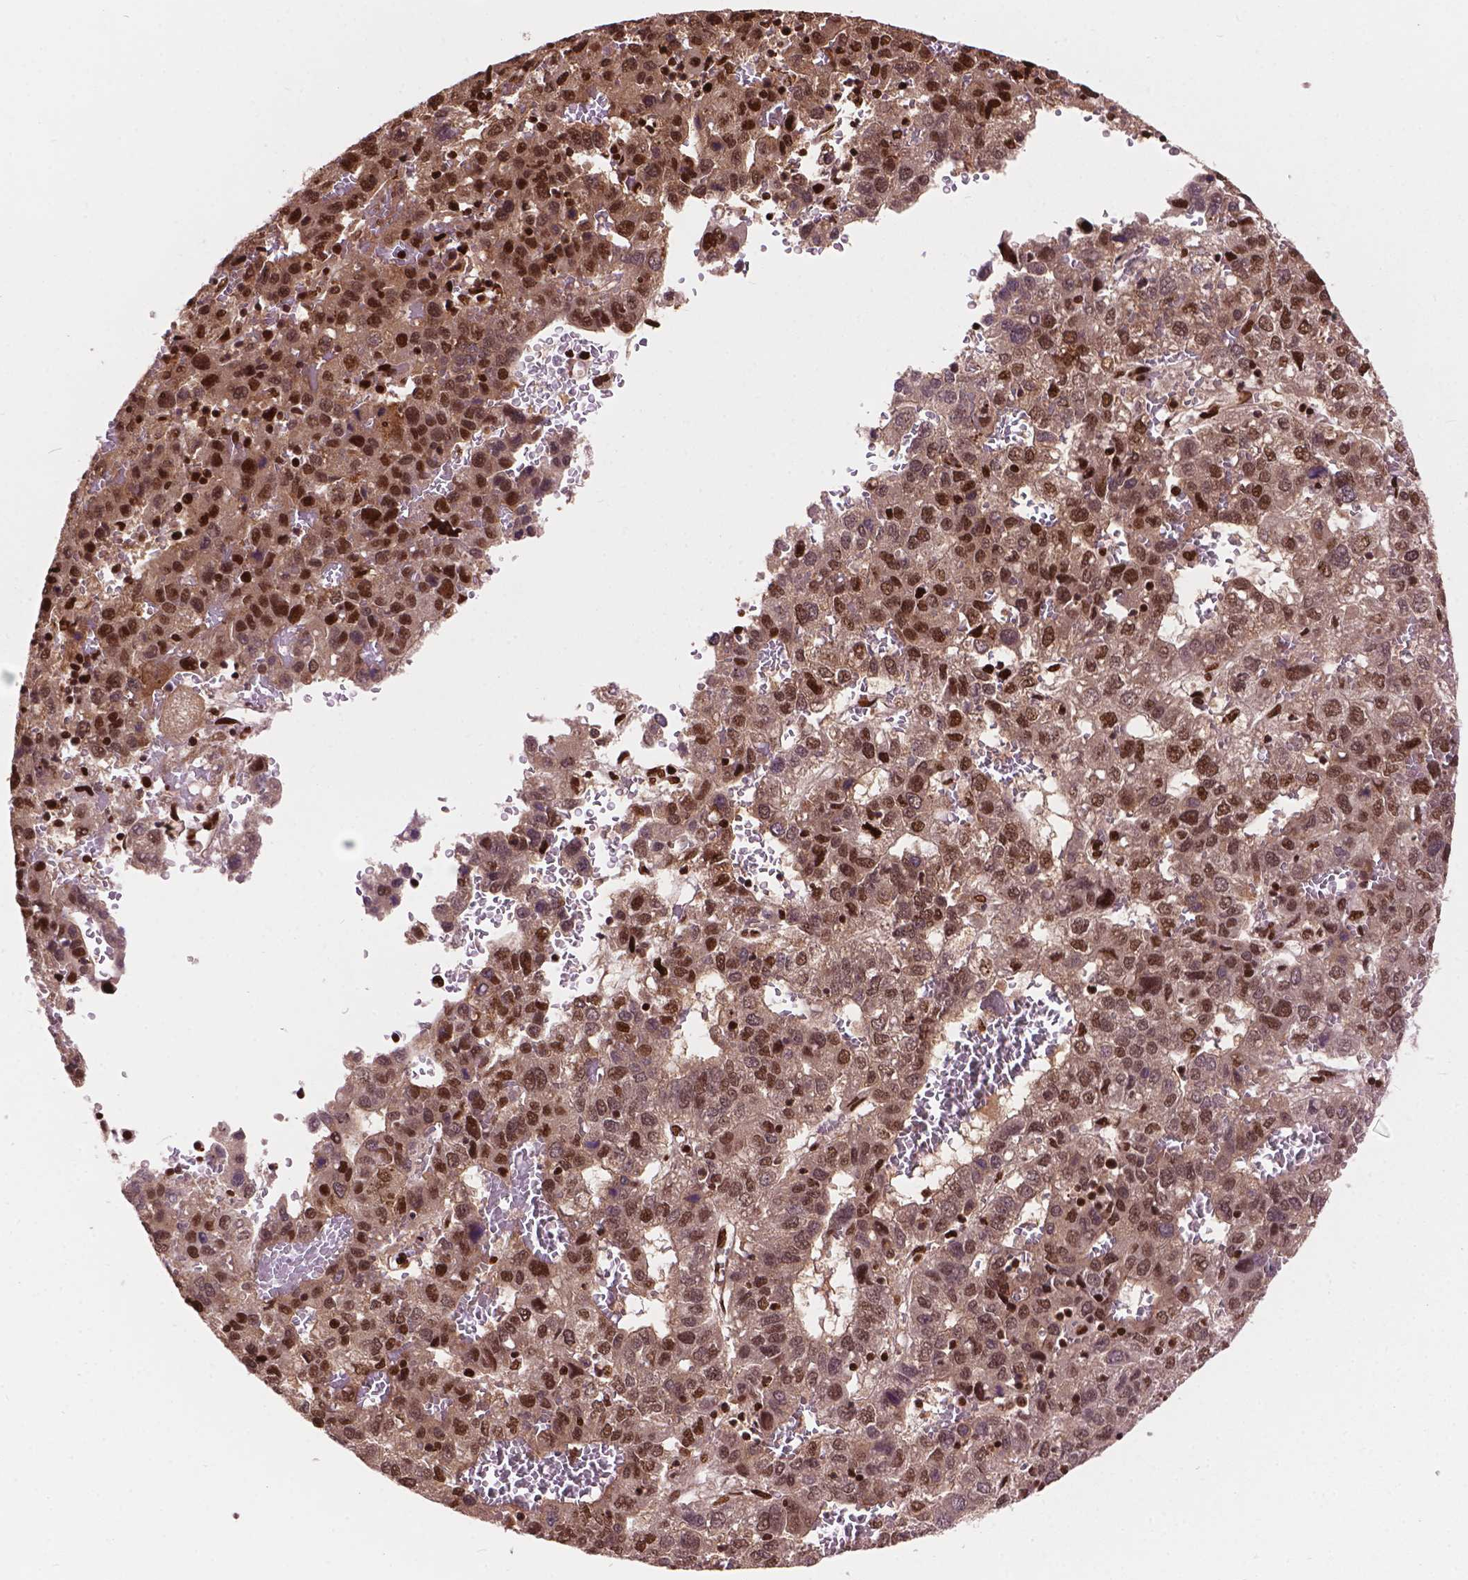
{"staining": {"intensity": "moderate", "quantity": ">75%", "location": "nuclear"}, "tissue": "liver cancer", "cell_type": "Tumor cells", "image_type": "cancer", "snomed": [{"axis": "morphology", "description": "Carcinoma, Hepatocellular, NOS"}, {"axis": "topography", "description": "Liver"}], "caption": "A high-resolution image shows IHC staining of hepatocellular carcinoma (liver), which reveals moderate nuclear positivity in approximately >75% of tumor cells.", "gene": "ANP32B", "patient": {"sex": "male", "age": 69}}